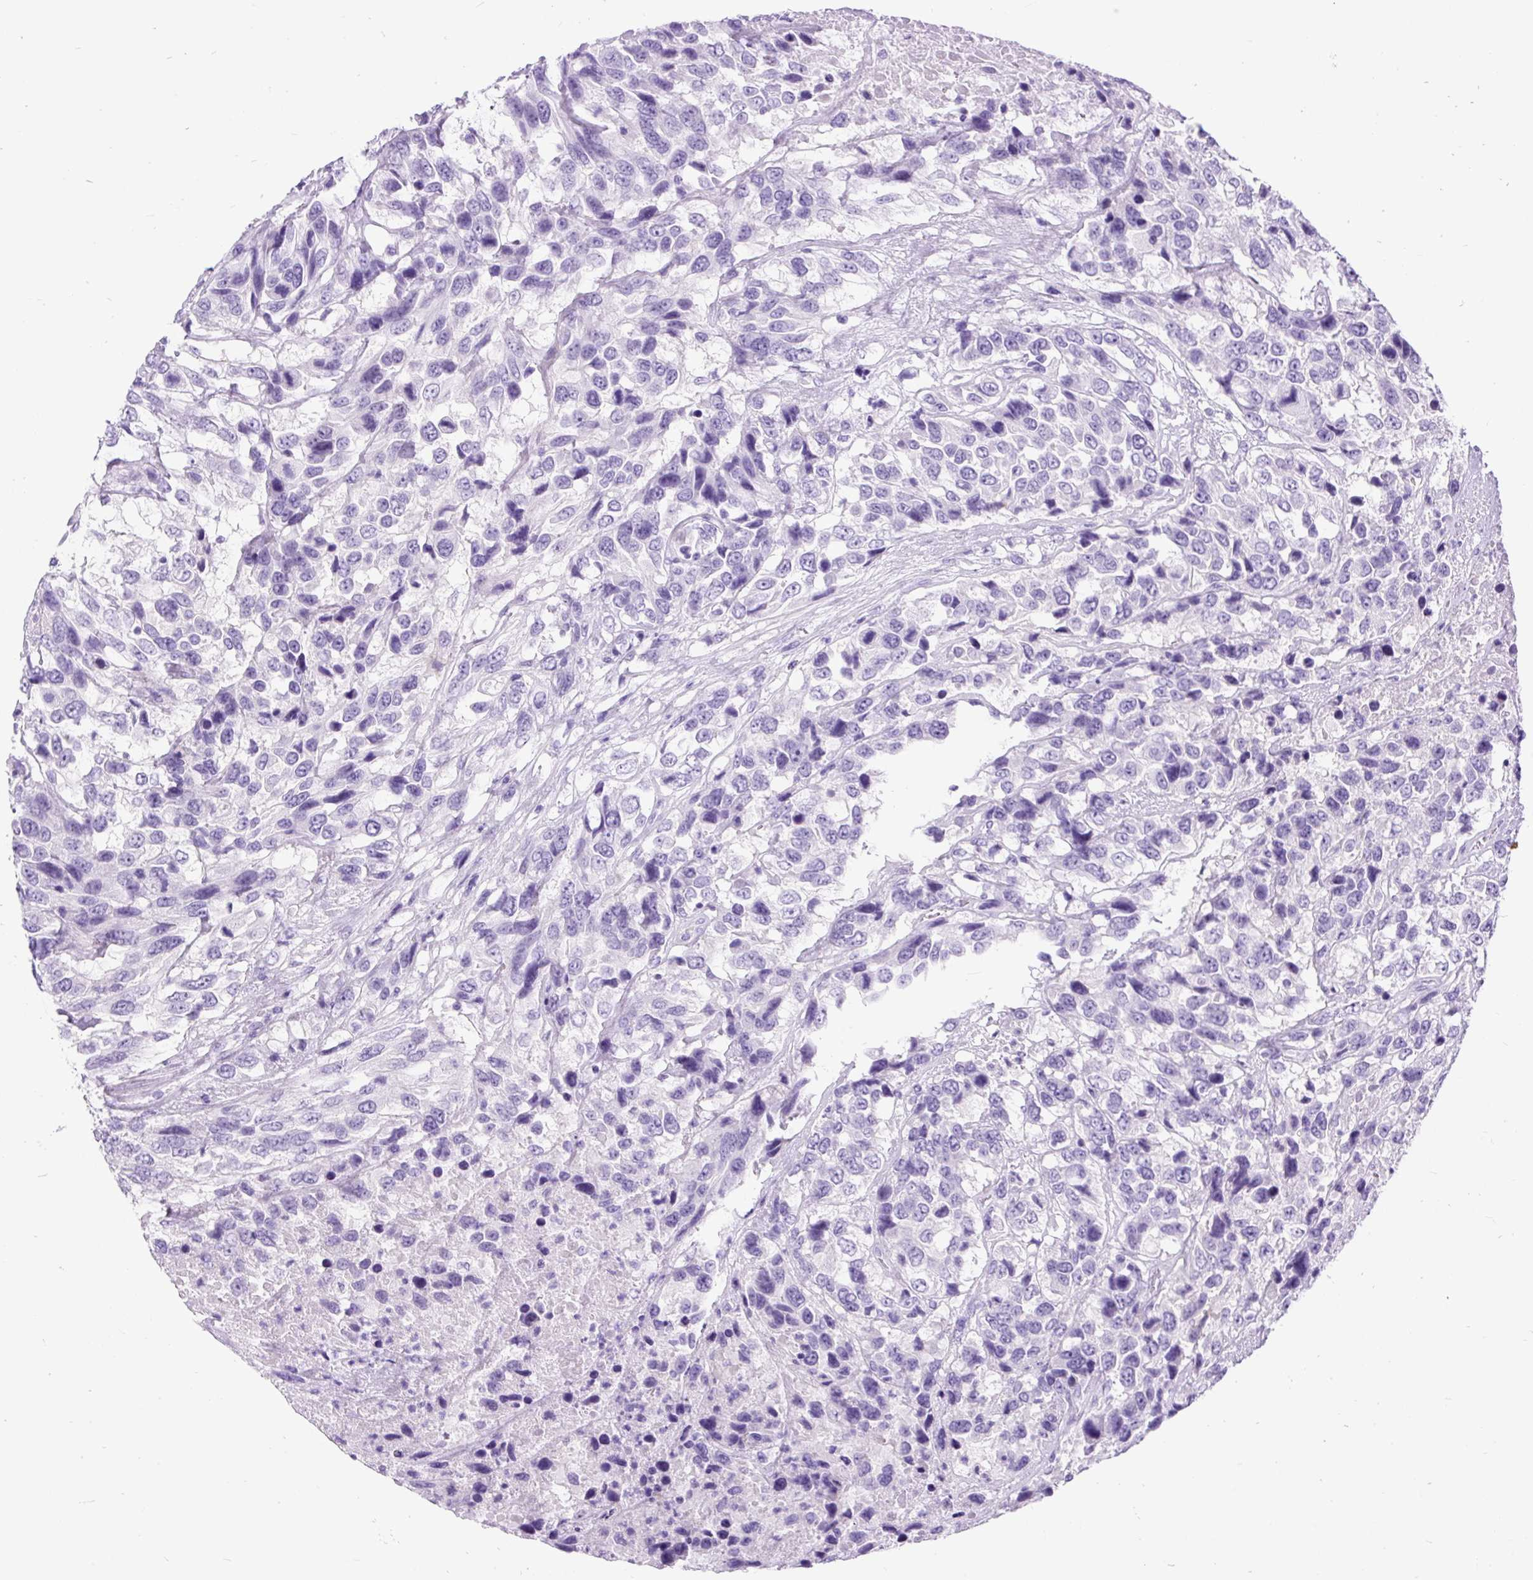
{"staining": {"intensity": "negative", "quantity": "none", "location": "none"}, "tissue": "urothelial cancer", "cell_type": "Tumor cells", "image_type": "cancer", "snomed": [{"axis": "morphology", "description": "Urothelial carcinoma, High grade"}, {"axis": "topography", "description": "Urinary bladder"}], "caption": "The histopathology image shows no significant staining in tumor cells of high-grade urothelial carcinoma.", "gene": "PDIA2", "patient": {"sex": "female", "age": 70}}